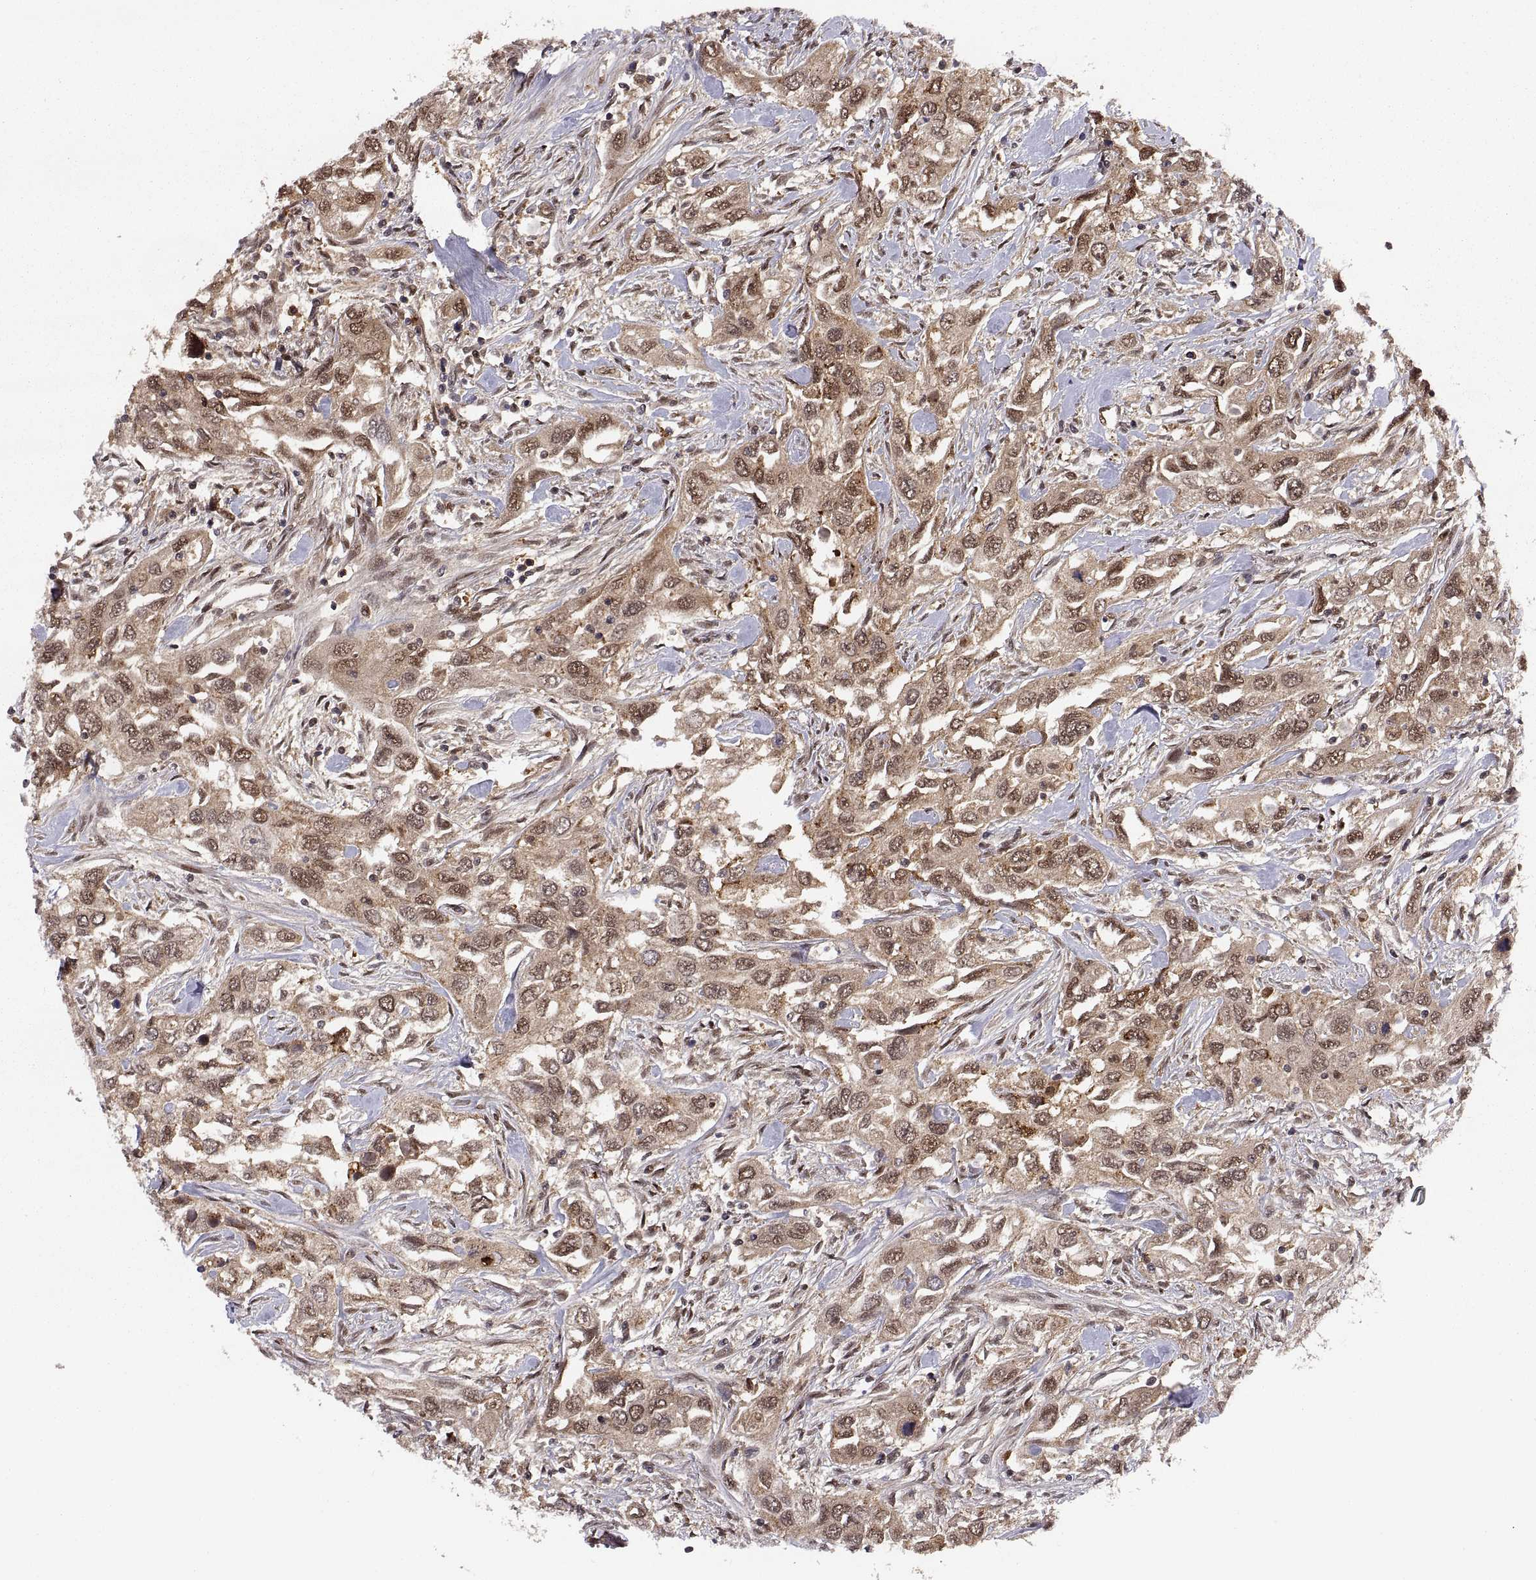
{"staining": {"intensity": "moderate", "quantity": ">75%", "location": "cytoplasmic/membranous,nuclear"}, "tissue": "urothelial cancer", "cell_type": "Tumor cells", "image_type": "cancer", "snomed": [{"axis": "morphology", "description": "Urothelial carcinoma, High grade"}, {"axis": "topography", "description": "Urinary bladder"}], "caption": "Tumor cells display medium levels of moderate cytoplasmic/membranous and nuclear staining in about >75% of cells in urothelial carcinoma (high-grade). Nuclei are stained in blue.", "gene": "PSMC2", "patient": {"sex": "male", "age": 76}}